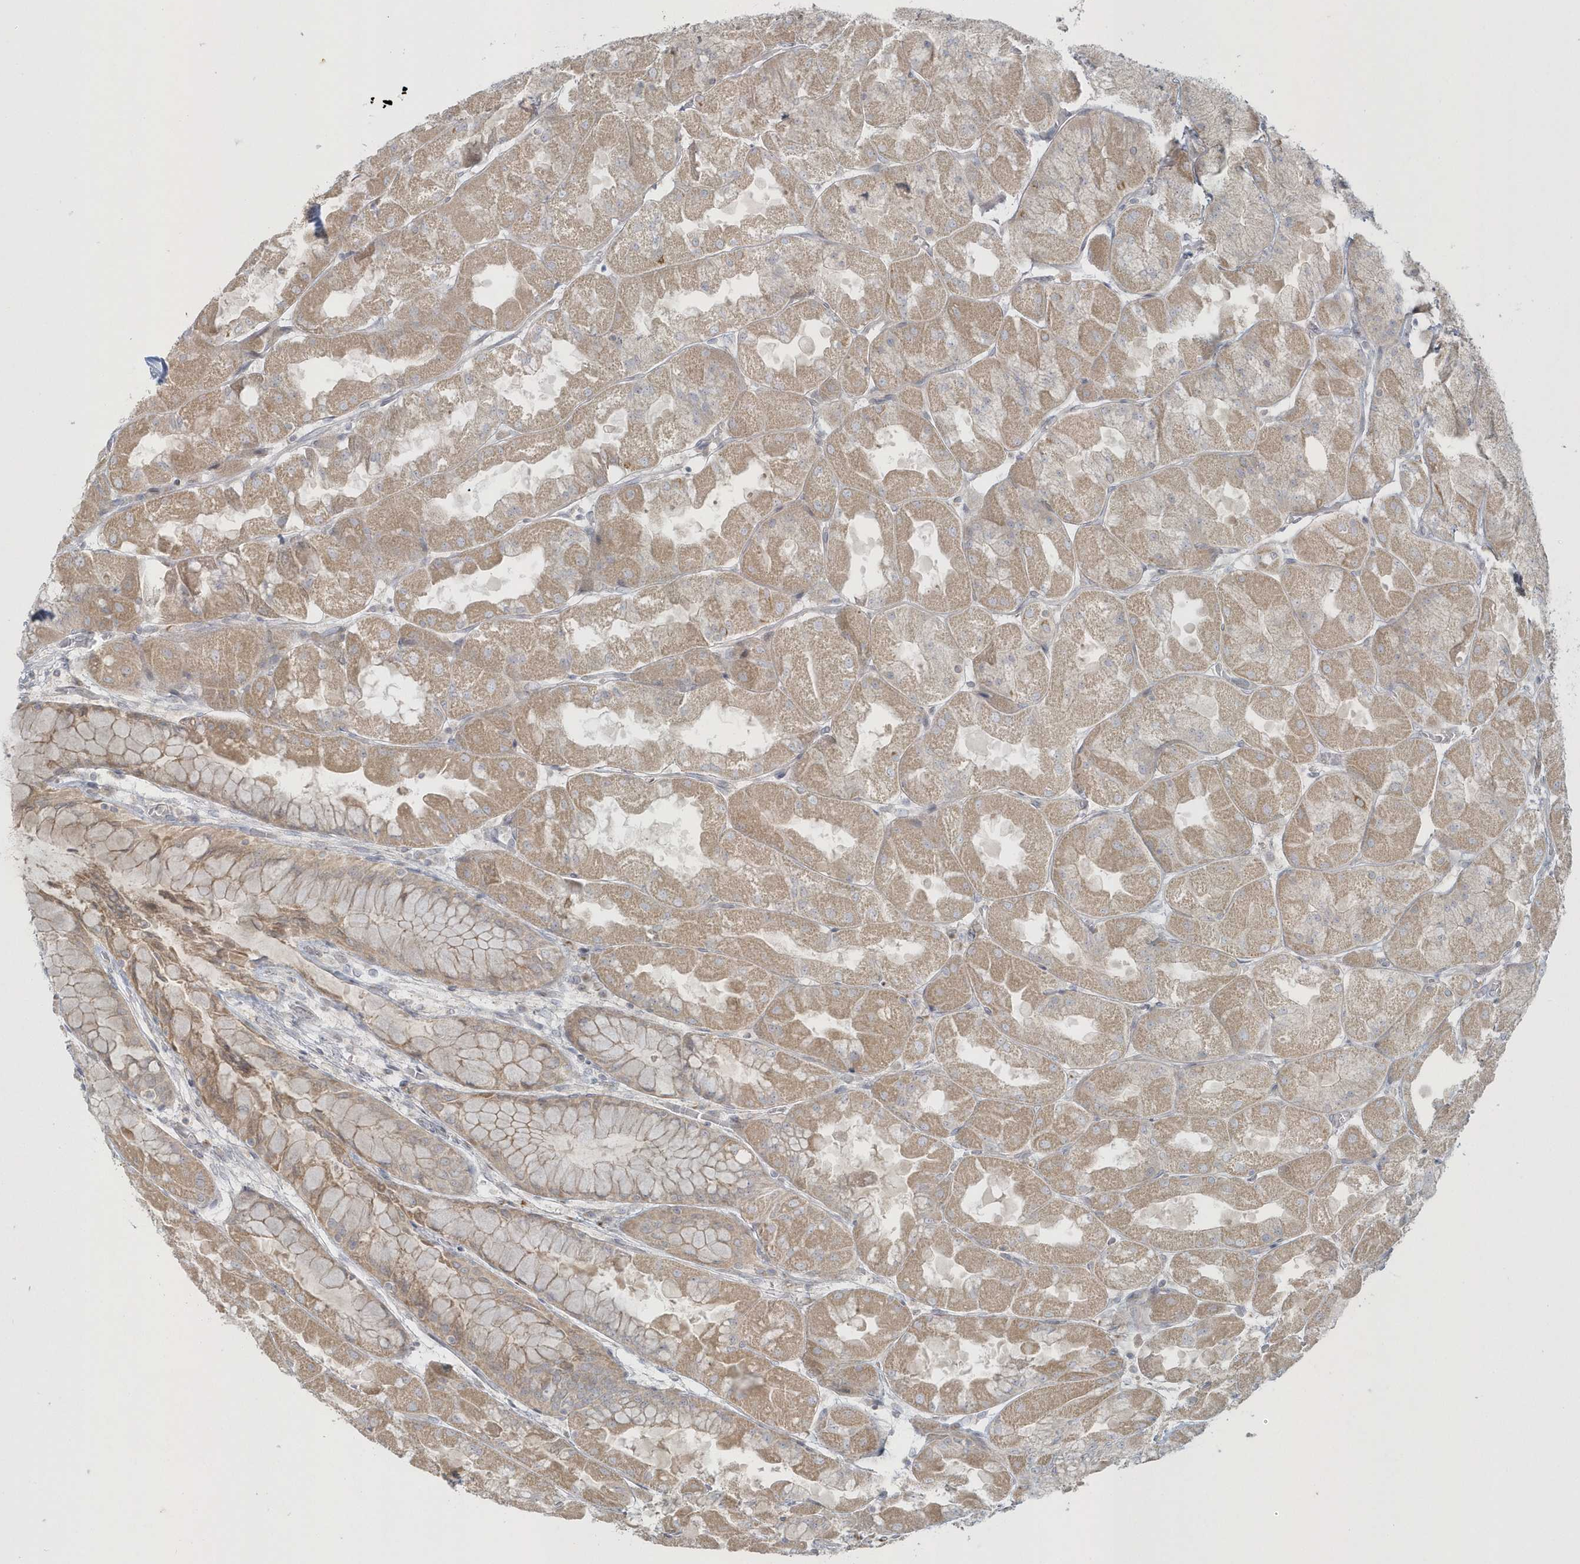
{"staining": {"intensity": "moderate", "quantity": "25%-75%", "location": "cytoplasmic/membranous"}, "tissue": "stomach", "cell_type": "Glandular cells", "image_type": "normal", "snomed": [{"axis": "morphology", "description": "Normal tissue, NOS"}, {"axis": "topography", "description": "Stomach"}], "caption": "Human stomach stained for a protein (brown) demonstrates moderate cytoplasmic/membranous positive positivity in approximately 25%-75% of glandular cells.", "gene": "BLTP3A", "patient": {"sex": "female", "age": 61}}